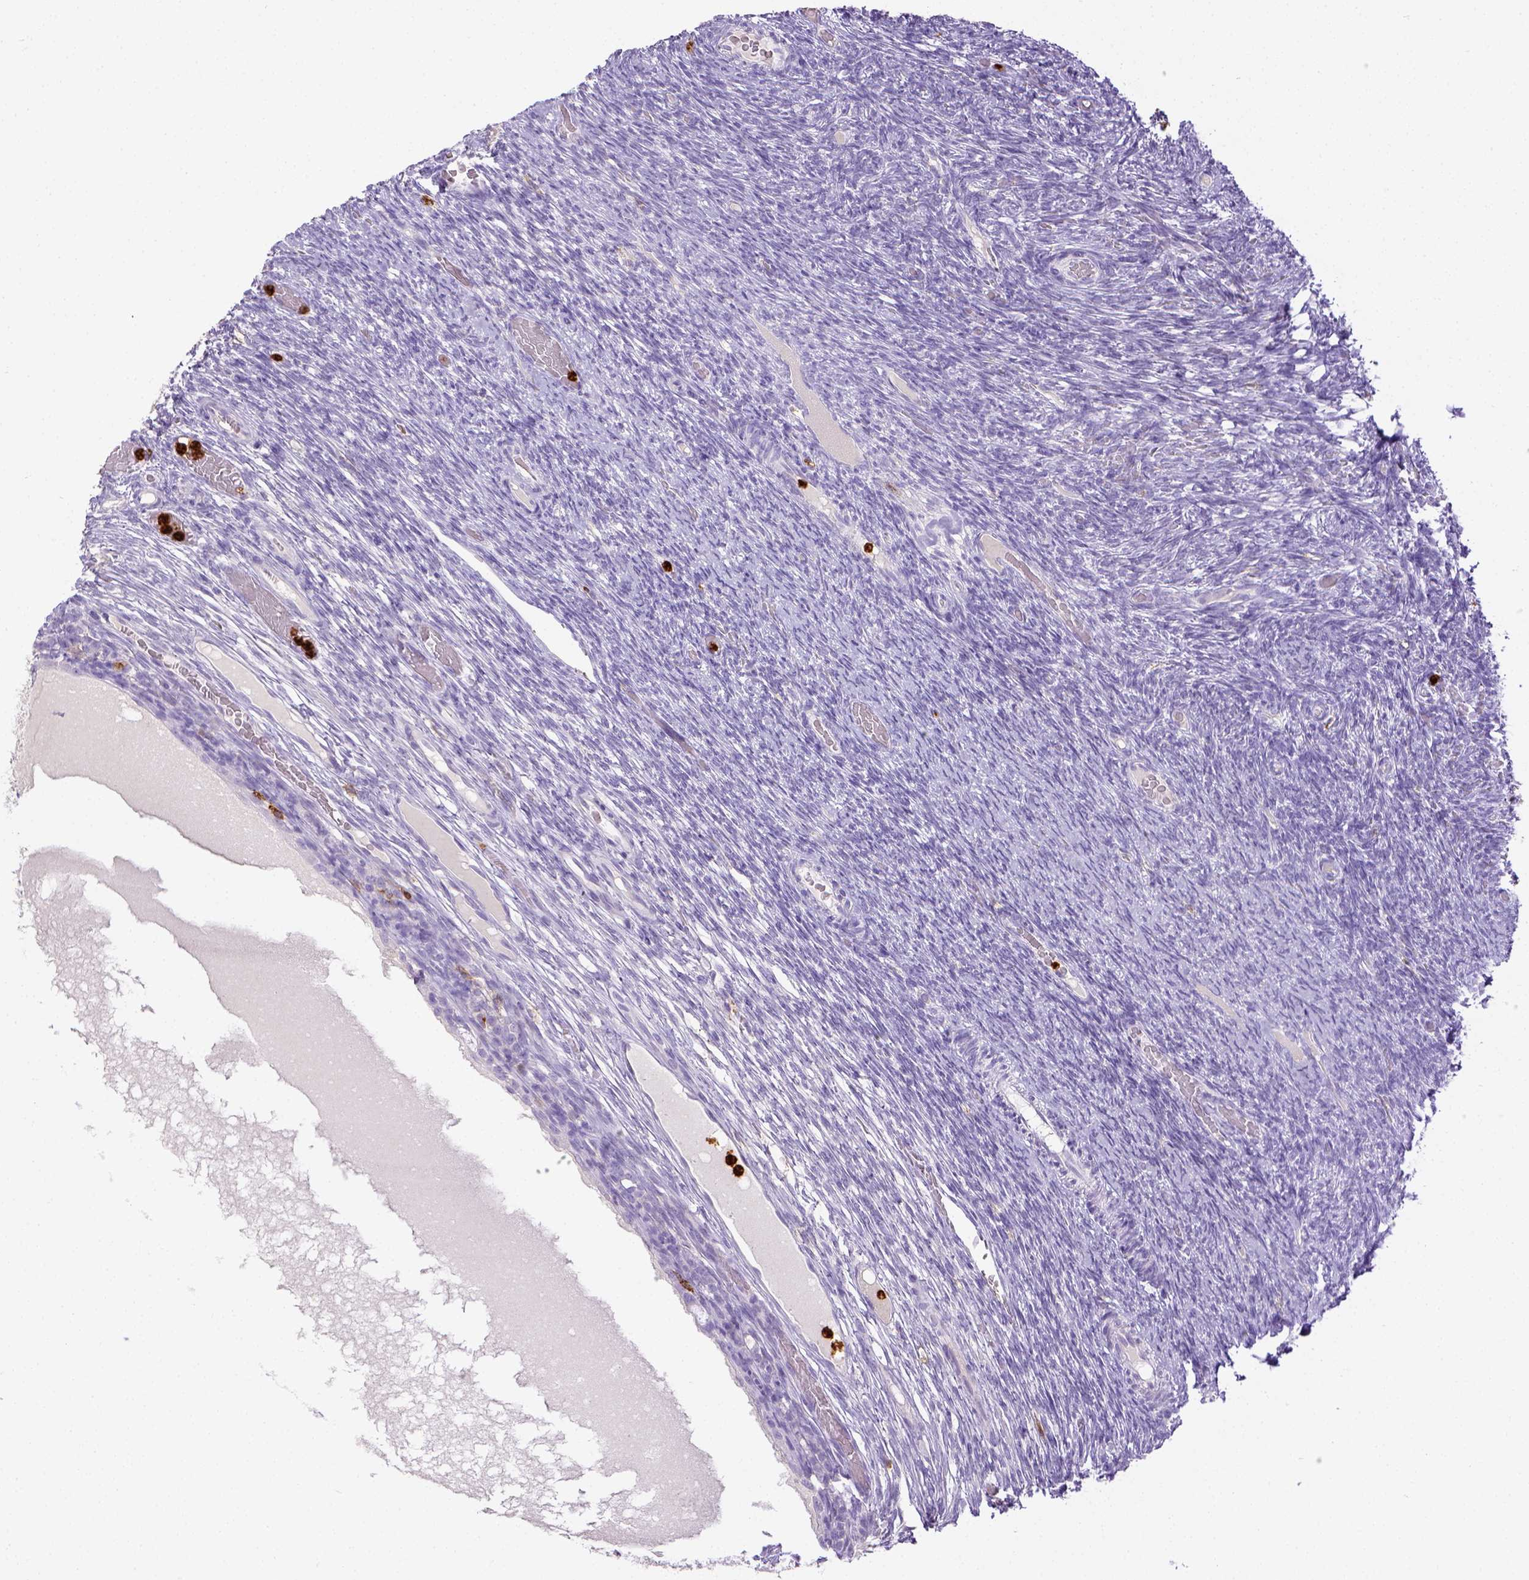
{"staining": {"intensity": "negative", "quantity": "none", "location": "none"}, "tissue": "ovary", "cell_type": "Ovarian stroma cells", "image_type": "normal", "snomed": [{"axis": "morphology", "description": "Normal tissue, NOS"}, {"axis": "topography", "description": "Ovary"}], "caption": "High magnification brightfield microscopy of benign ovary stained with DAB (brown) and counterstained with hematoxylin (blue): ovarian stroma cells show no significant expression. (Brightfield microscopy of DAB (3,3'-diaminobenzidine) immunohistochemistry at high magnification).", "gene": "ITGAM", "patient": {"sex": "female", "age": 34}}